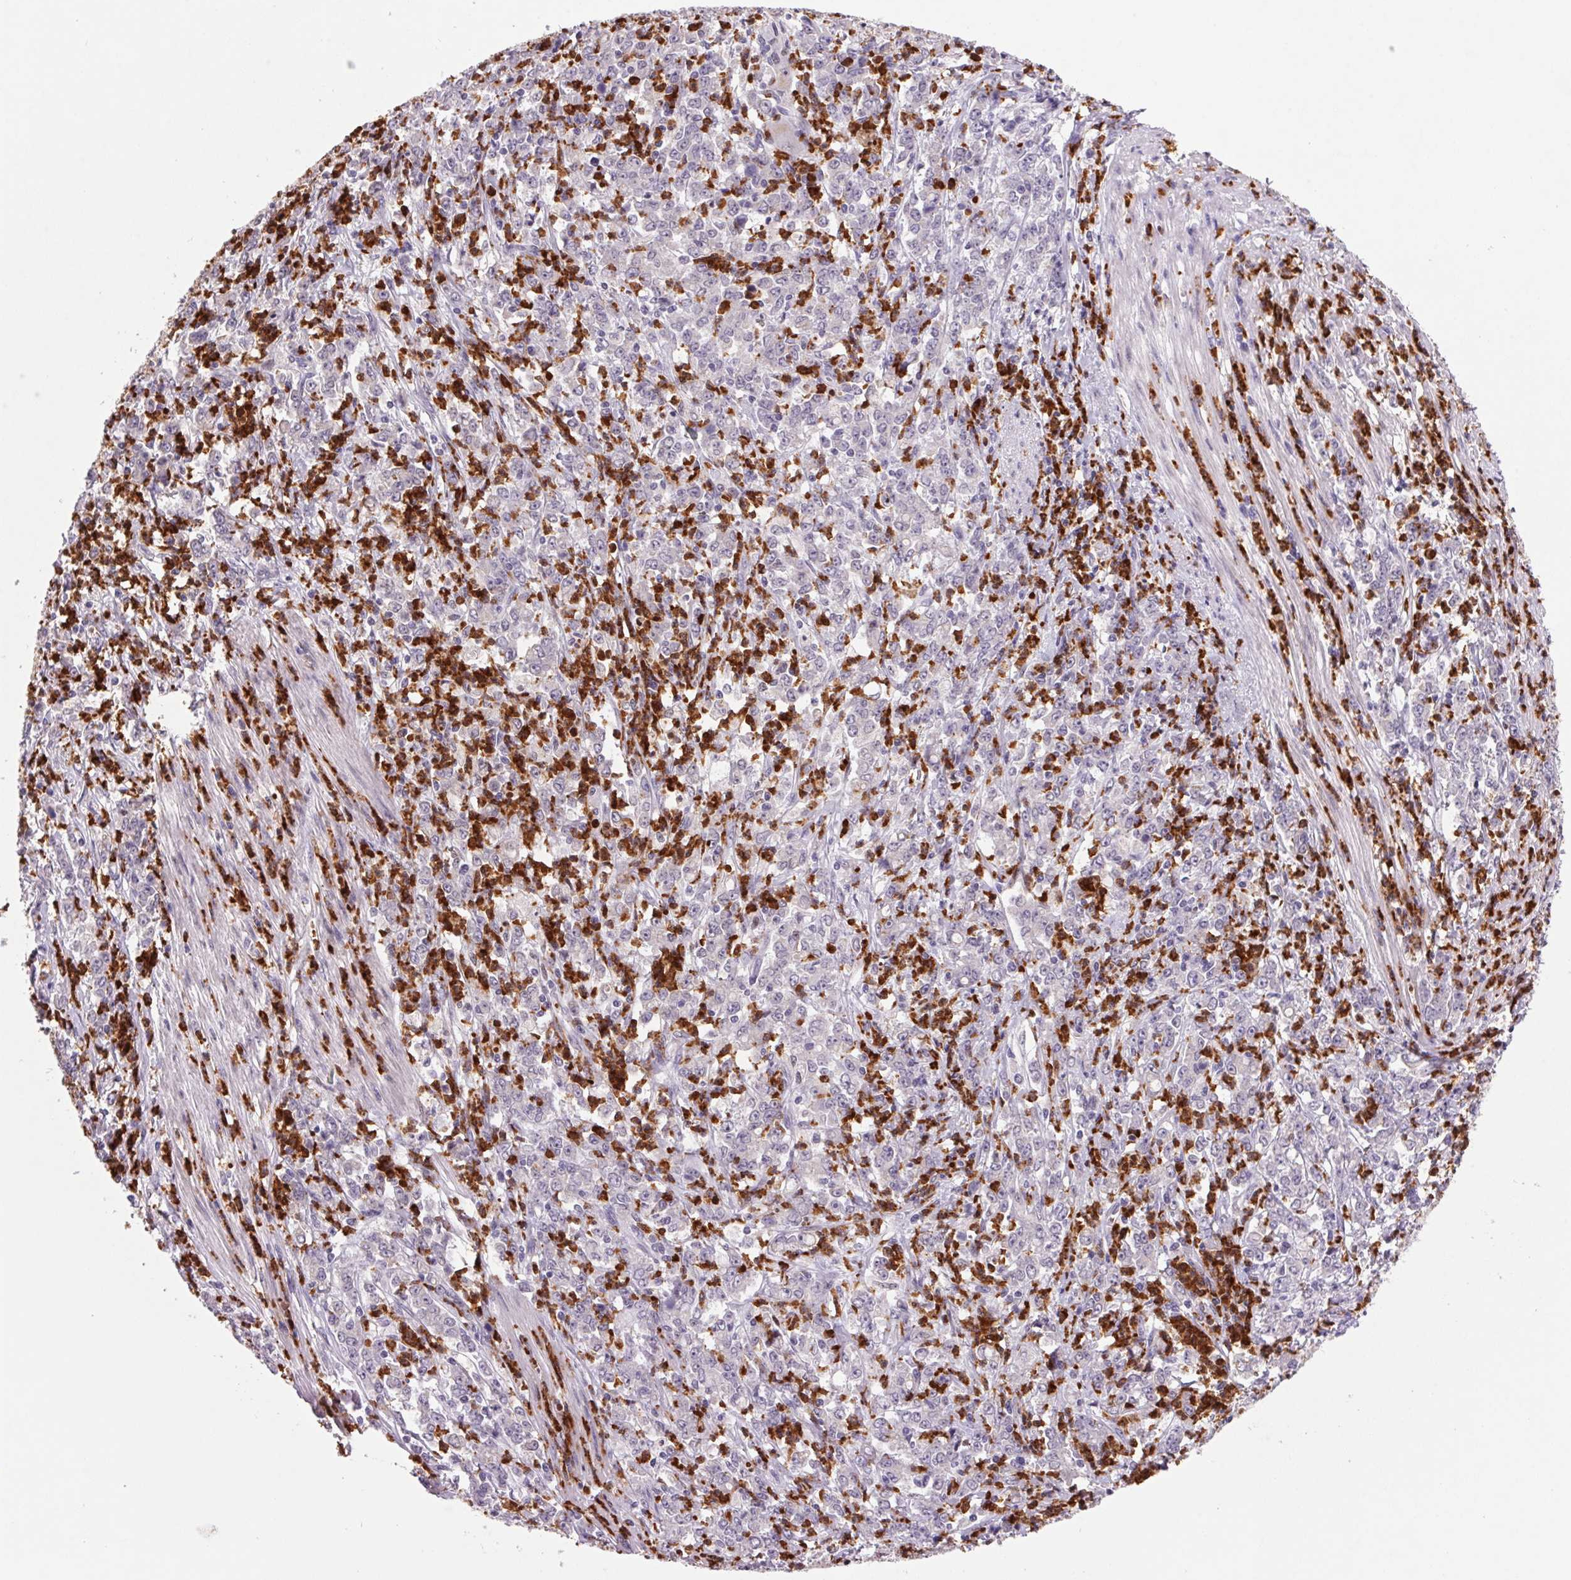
{"staining": {"intensity": "negative", "quantity": "none", "location": "none"}, "tissue": "stomach cancer", "cell_type": "Tumor cells", "image_type": "cancer", "snomed": [{"axis": "morphology", "description": "Adenocarcinoma, NOS"}, {"axis": "topography", "description": "Stomach, lower"}], "caption": "Immunohistochemistry micrograph of human stomach cancer (adenocarcinoma) stained for a protein (brown), which shows no staining in tumor cells.", "gene": "TRDN", "patient": {"sex": "female", "age": 71}}